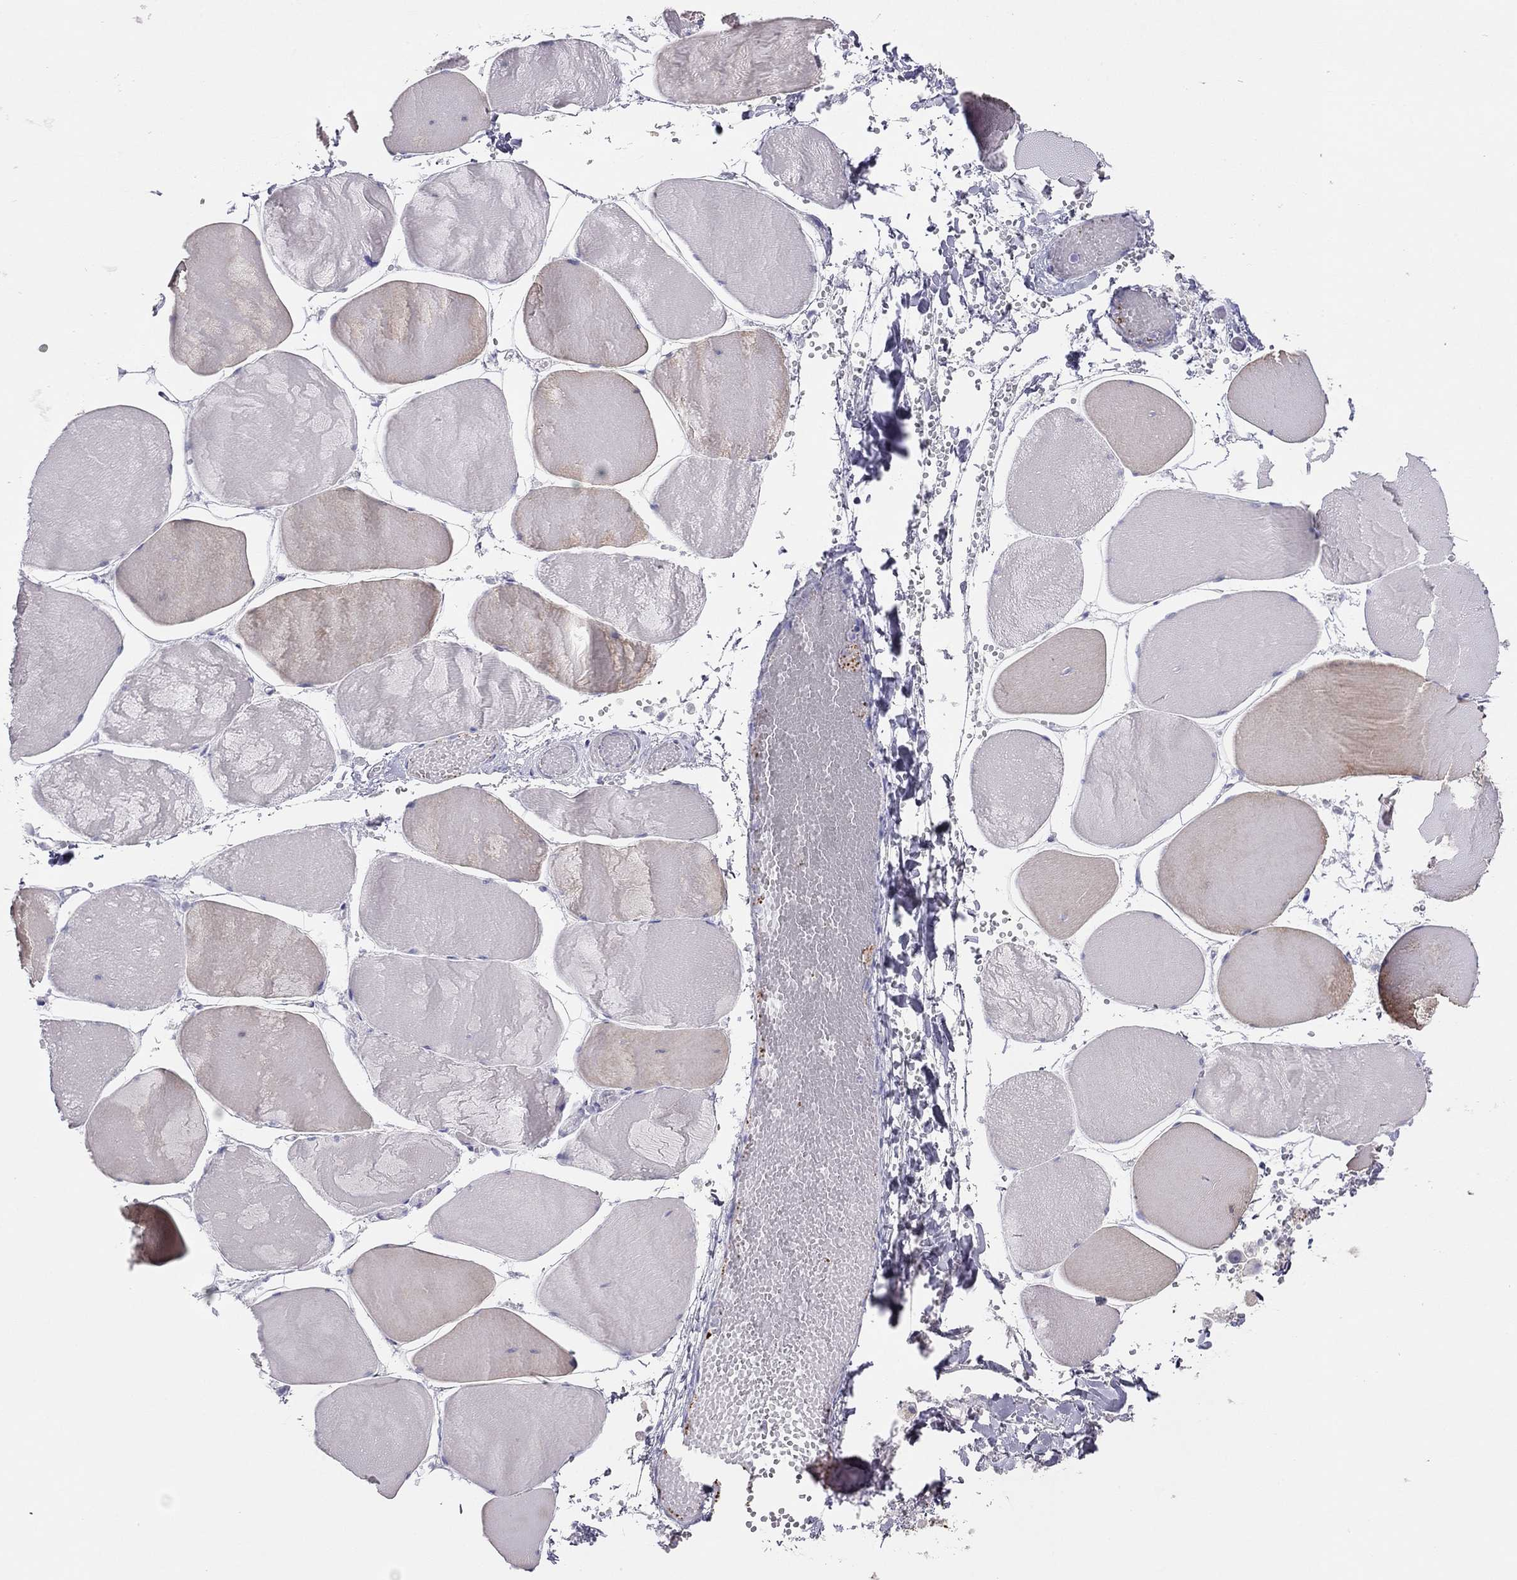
{"staining": {"intensity": "moderate", "quantity": "25%-75%", "location": "cytoplasmic/membranous"}, "tissue": "skeletal muscle", "cell_type": "Myocytes", "image_type": "normal", "snomed": [{"axis": "morphology", "description": "Normal tissue, NOS"}, {"axis": "morphology", "description": "Malignant melanoma, Metastatic site"}, {"axis": "topography", "description": "Skeletal muscle"}], "caption": "Myocytes demonstrate moderate cytoplasmic/membranous positivity in about 25%-75% of cells in normal skeletal muscle. (Stains: DAB (3,3'-diaminobenzidine) in brown, nuclei in blue, Microscopy: brightfield microscopy at high magnification).", "gene": "MGAT4C", "patient": {"sex": "male", "age": 50}}